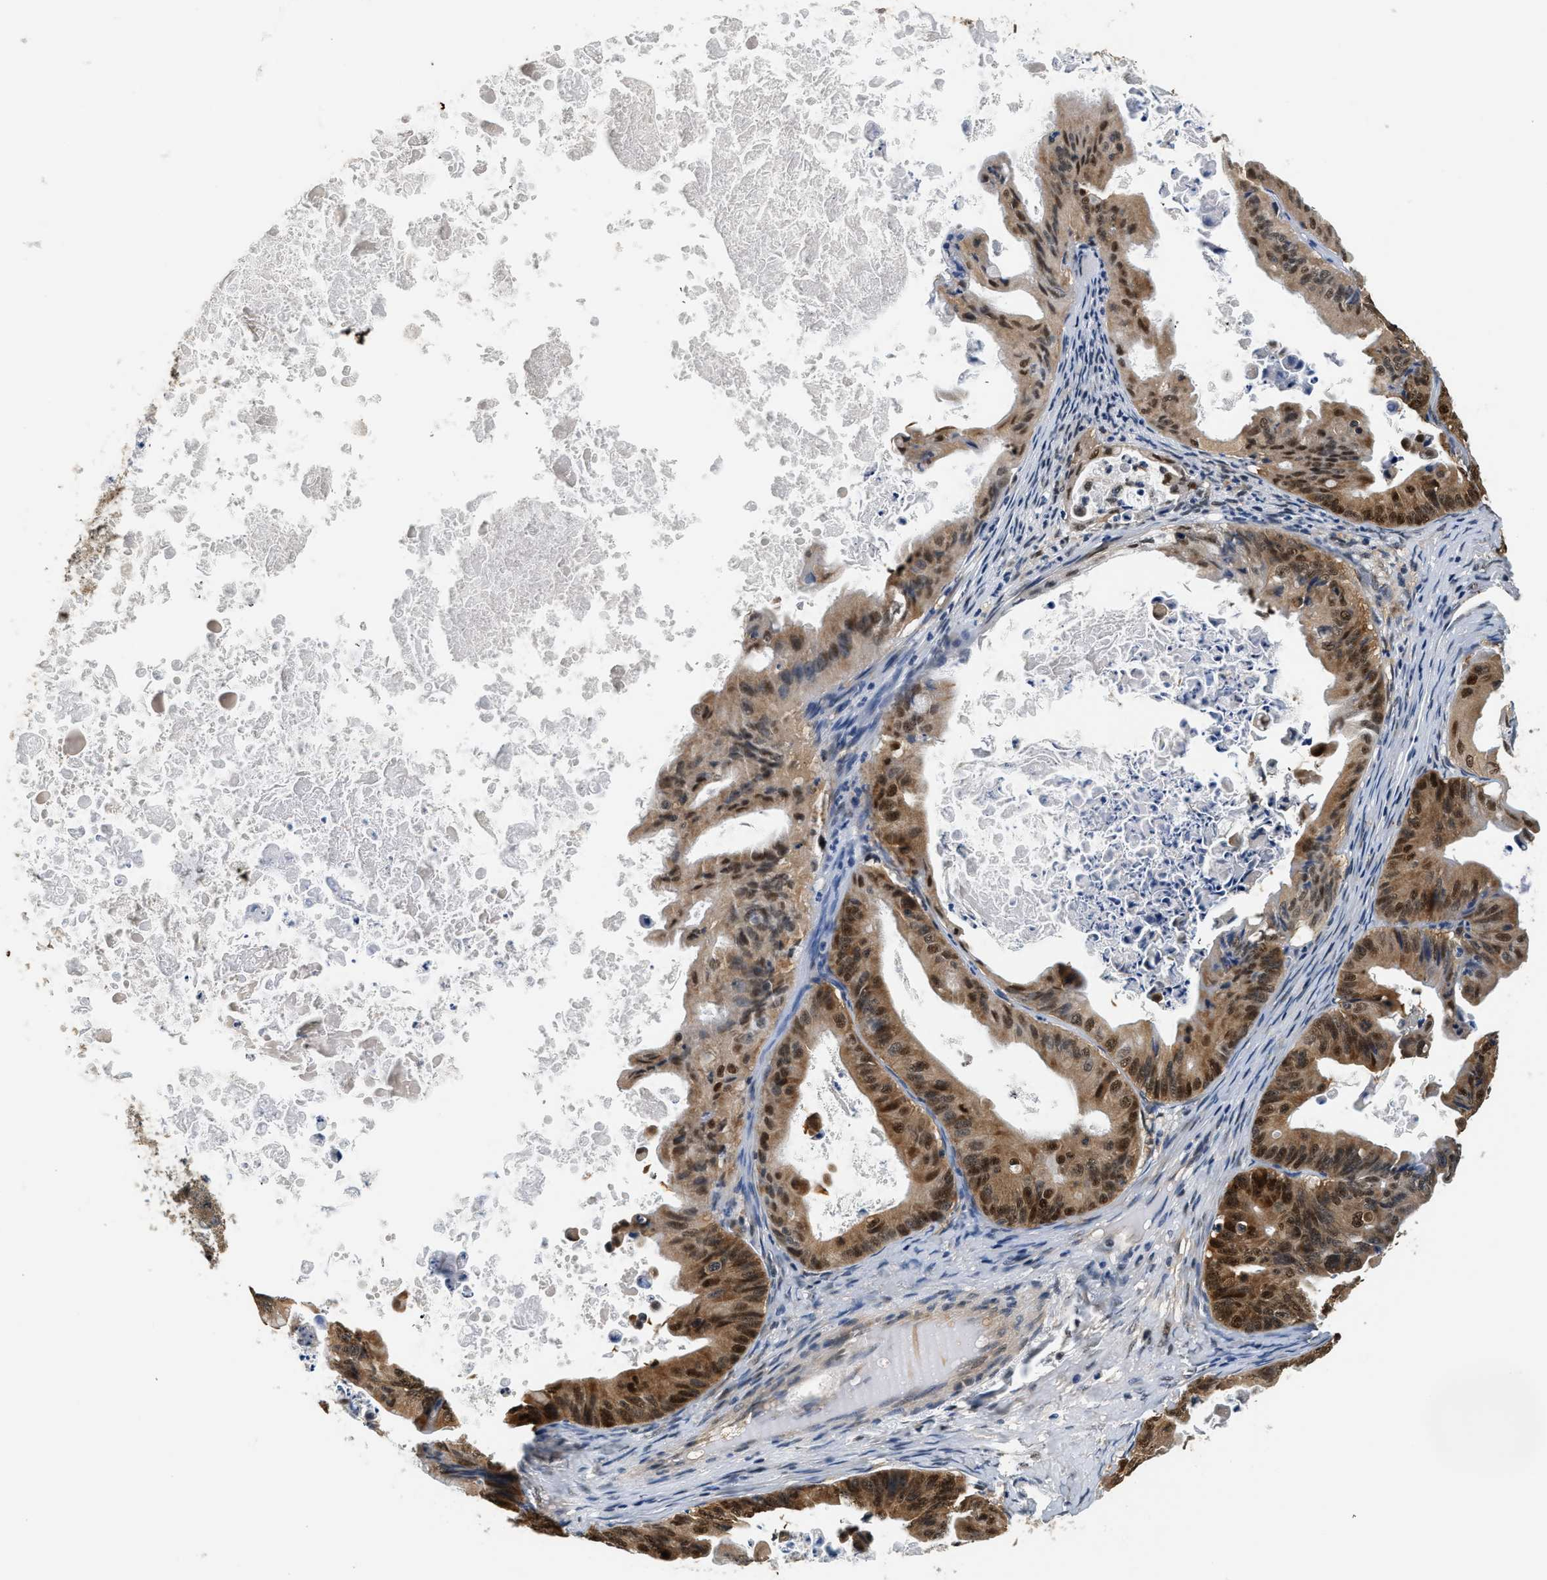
{"staining": {"intensity": "strong", "quantity": ">75%", "location": "cytoplasmic/membranous,nuclear"}, "tissue": "ovarian cancer", "cell_type": "Tumor cells", "image_type": "cancer", "snomed": [{"axis": "morphology", "description": "Cystadenocarcinoma, mucinous, NOS"}, {"axis": "topography", "description": "Ovary"}], "caption": "Immunohistochemistry (IHC) (DAB (3,3'-diaminobenzidine)) staining of ovarian cancer (mucinous cystadenocarcinoma) demonstrates strong cytoplasmic/membranous and nuclear protein positivity in approximately >75% of tumor cells.", "gene": "PSMD3", "patient": {"sex": "female", "age": 37}}